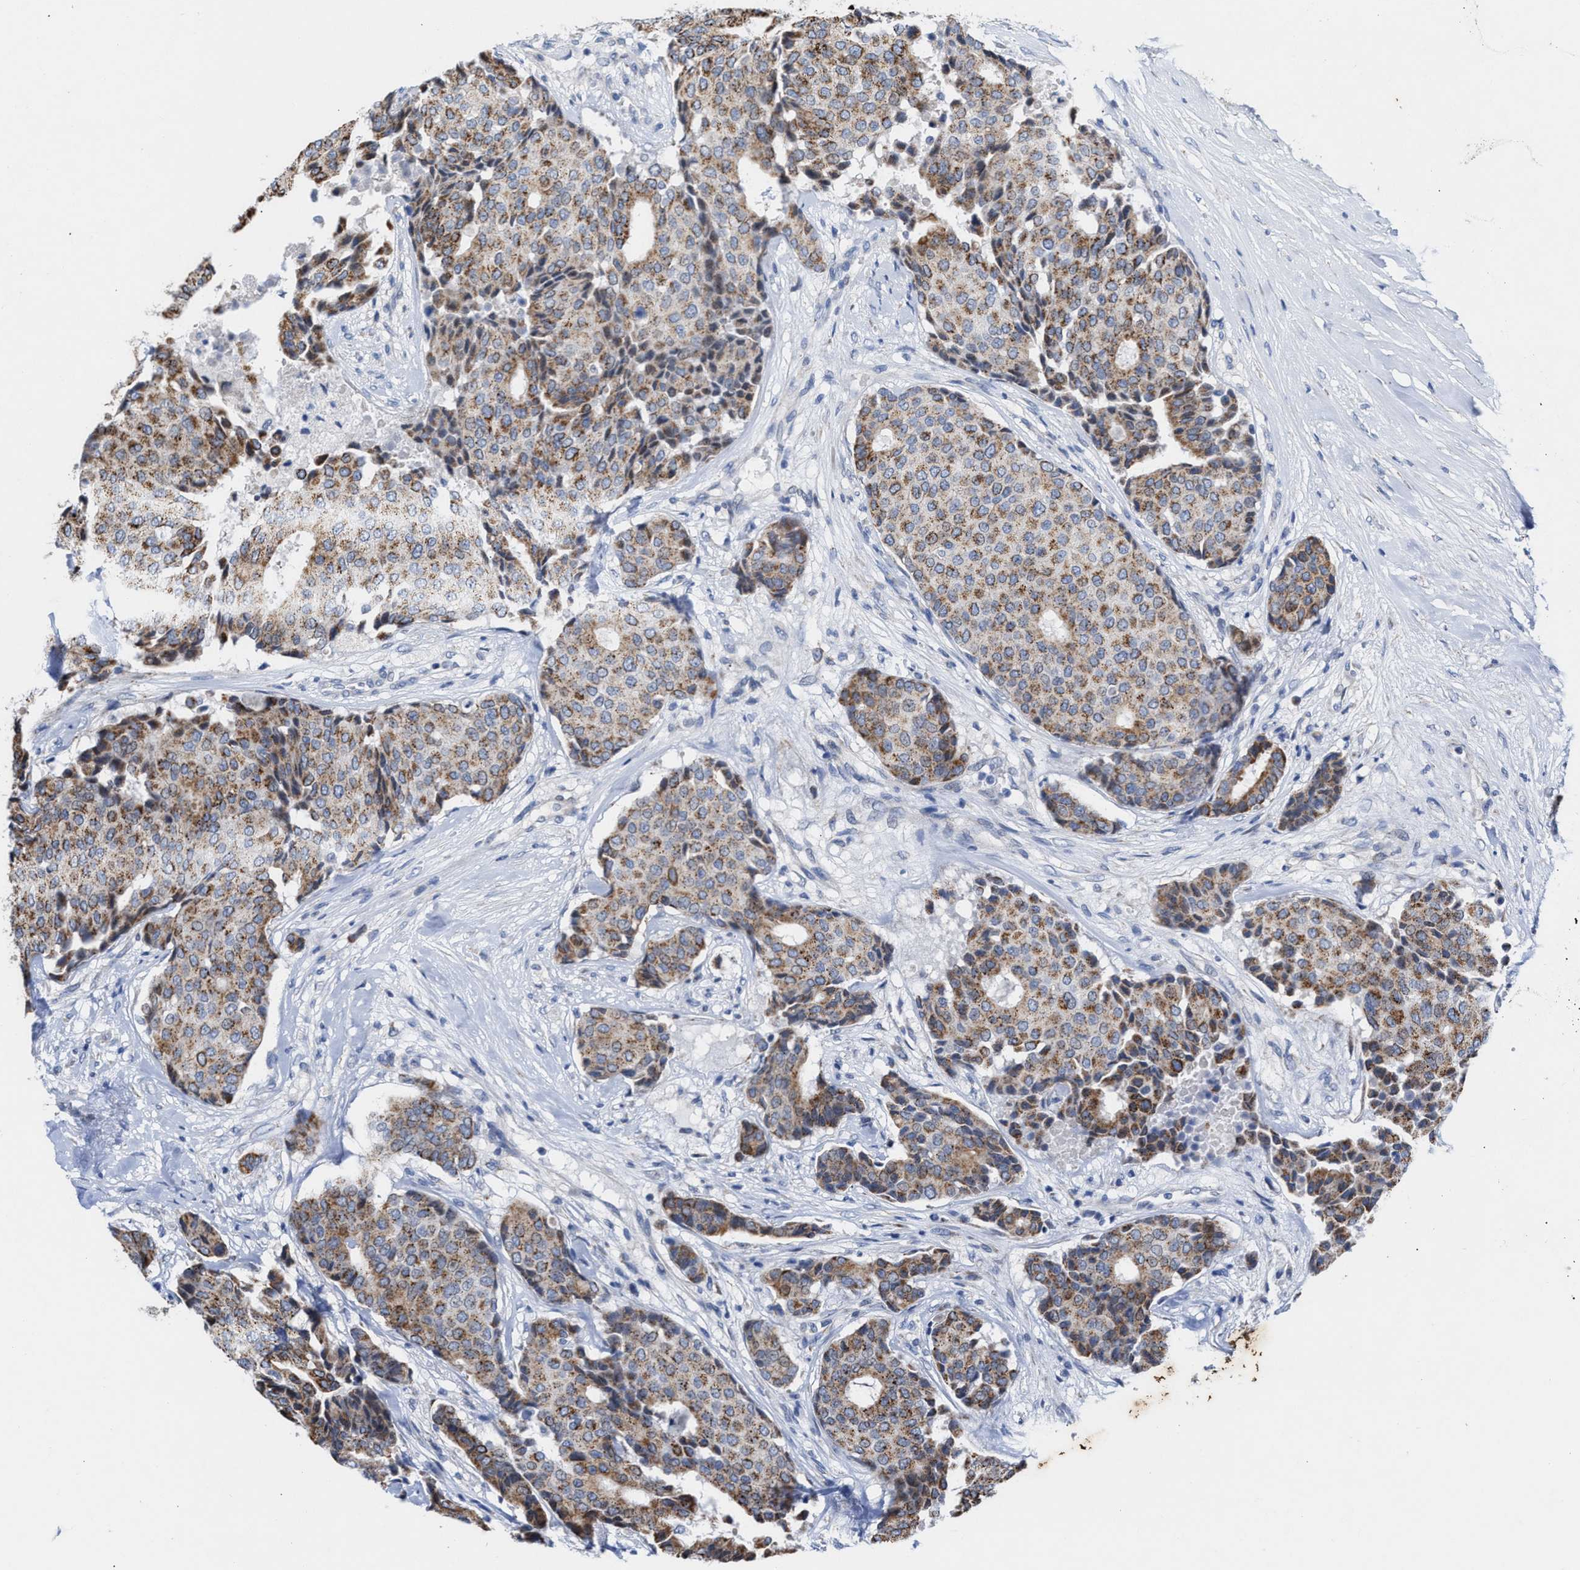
{"staining": {"intensity": "moderate", "quantity": ">75%", "location": "cytoplasmic/membranous"}, "tissue": "breast cancer", "cell_type": "Tumor cells", "image_type": "cancer", "snomed": [{"axis": "morphology", "description": "Duct carcinoma"}, {"axis": "topography", "description": "Breast"}], "caption": "A medium amount of moderate cytoplasmic/membranous positivity is identified in about >75% of tumor cells in intraductal carcinoma (breast) tissue.", "gene": "JAG1", "patient": {"sex": "female", "age": 75}}